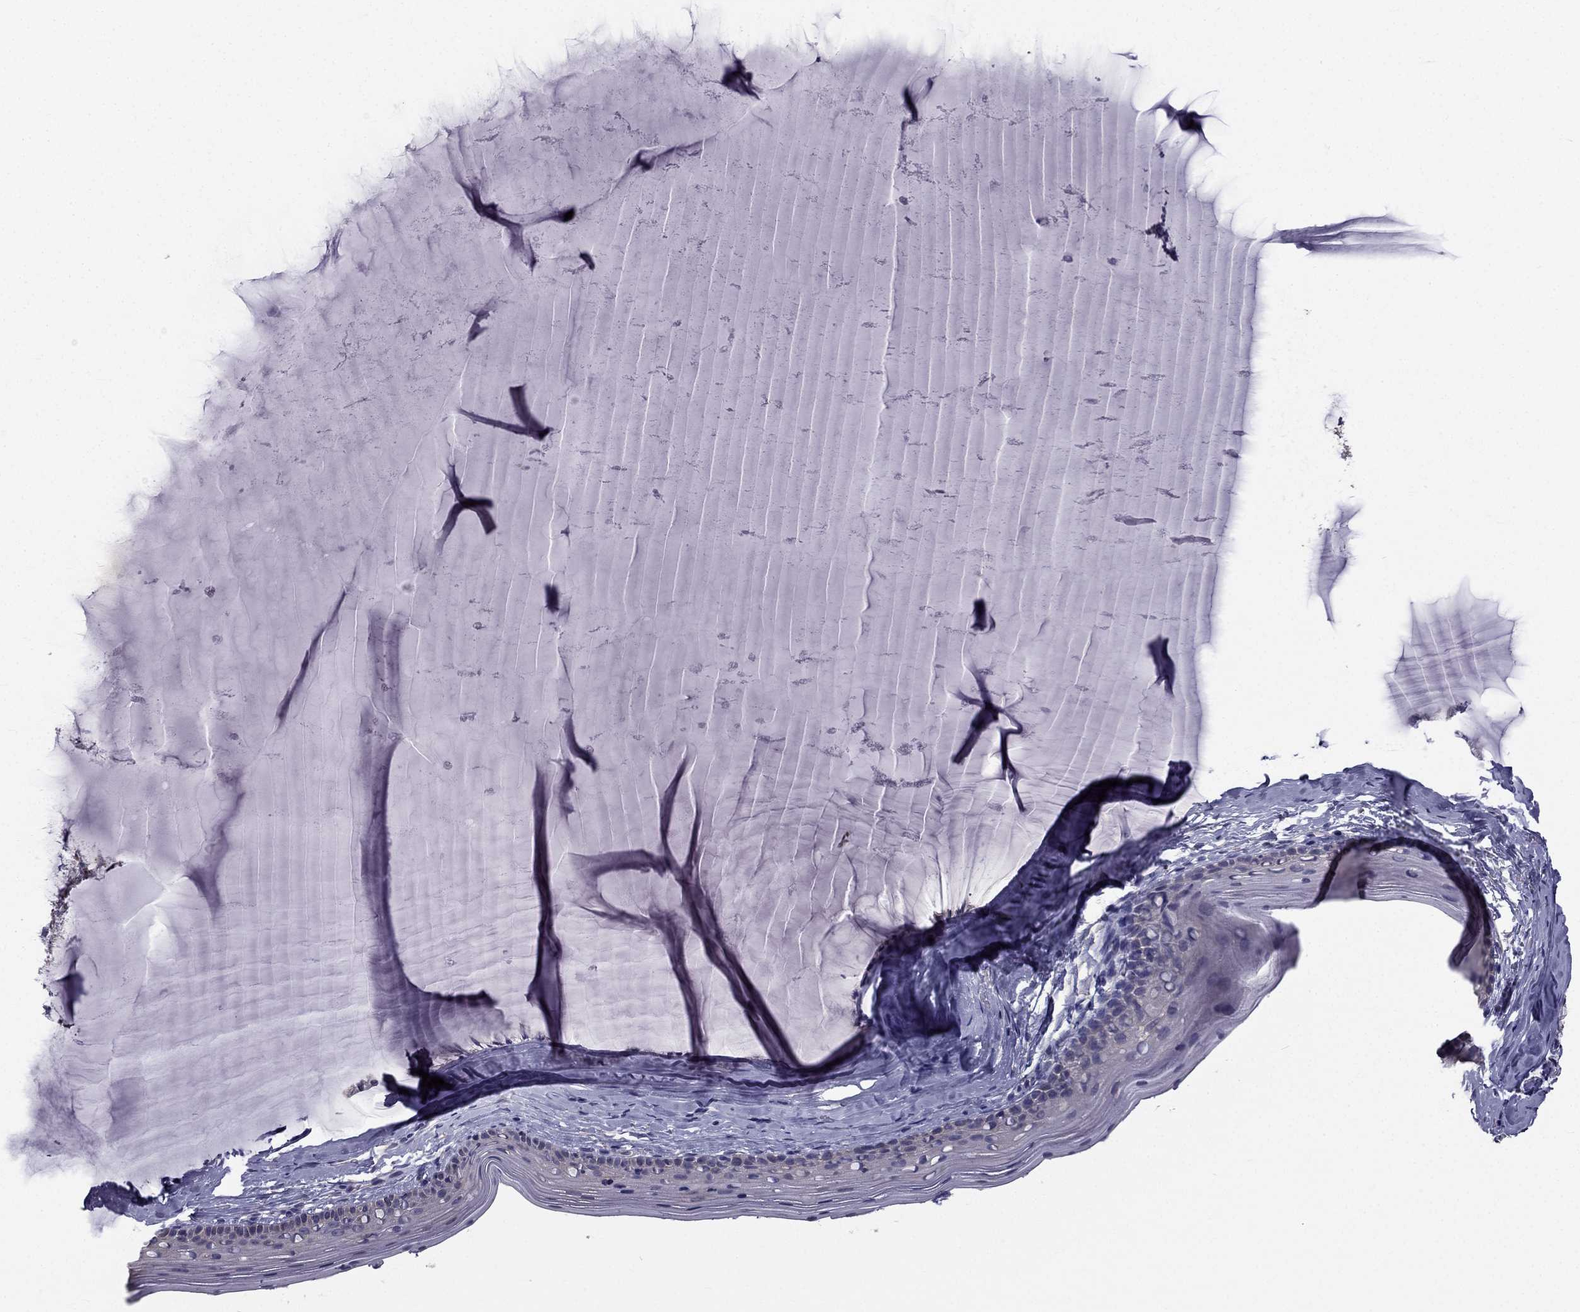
{"staining": {"intensity": "negative", "quantity": "none", "location": "none"}, "tissue": "cervix", "cell_type": "Glandular cells", "image_type": "normal", "snomed": [{"axis": "morphology", "description": "Normal tissue, NOS"}, {"axis": "topography", "description": "Cervix"}], "caption": "High magnification brightfield microscopy of normal cervix stained with DAB (brown) and counterstained with hematoxylin (blue): glandular cells show no significant expression.", "gene": "CCDC40", "patient": {"sex": "female", "age": 40}}